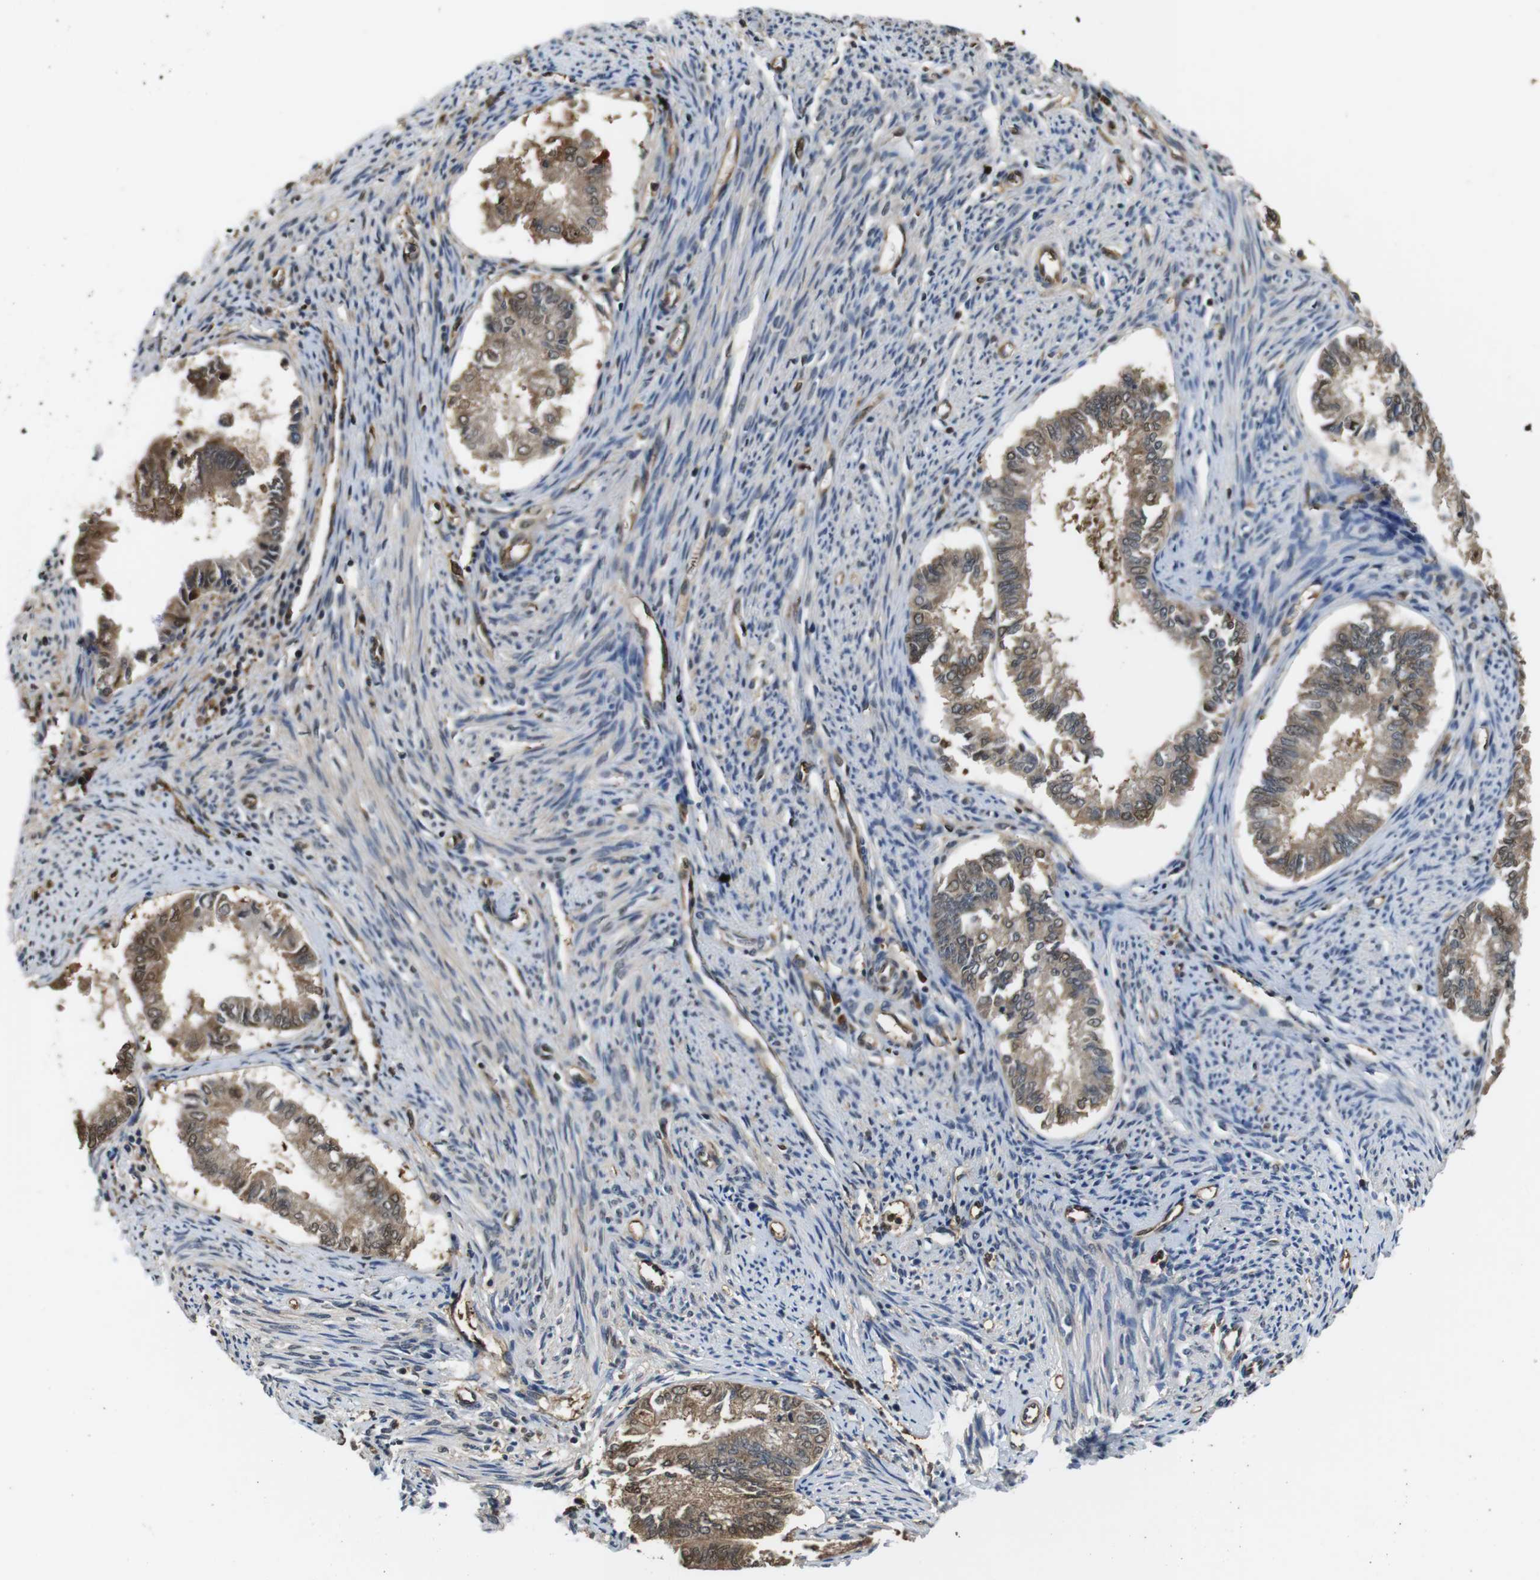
{"staining": {"intensity": "moderate", "quantity": ">75%", "location": "cytoplasmic/membranous,nuclear"}, "tissue": "endometrial cancer", "cell_type": "Tumor cells", "image_type": "cancer", "snomed": [{"axis": "morphology", "description": "Adenocarcinoma, NOS"}, {"axis": "topography", "description": "Endometrium"}], "caption": "Tumor cells reveal medium levels of moderate cytoplasmic/membranous and nuclear expression in approximately >75% of cells in human endometrial cancer. (IHC, brightfield microscopy, high magnification).", "gene": "LDHA", "patient": {"sex": "female", "age": 86}}